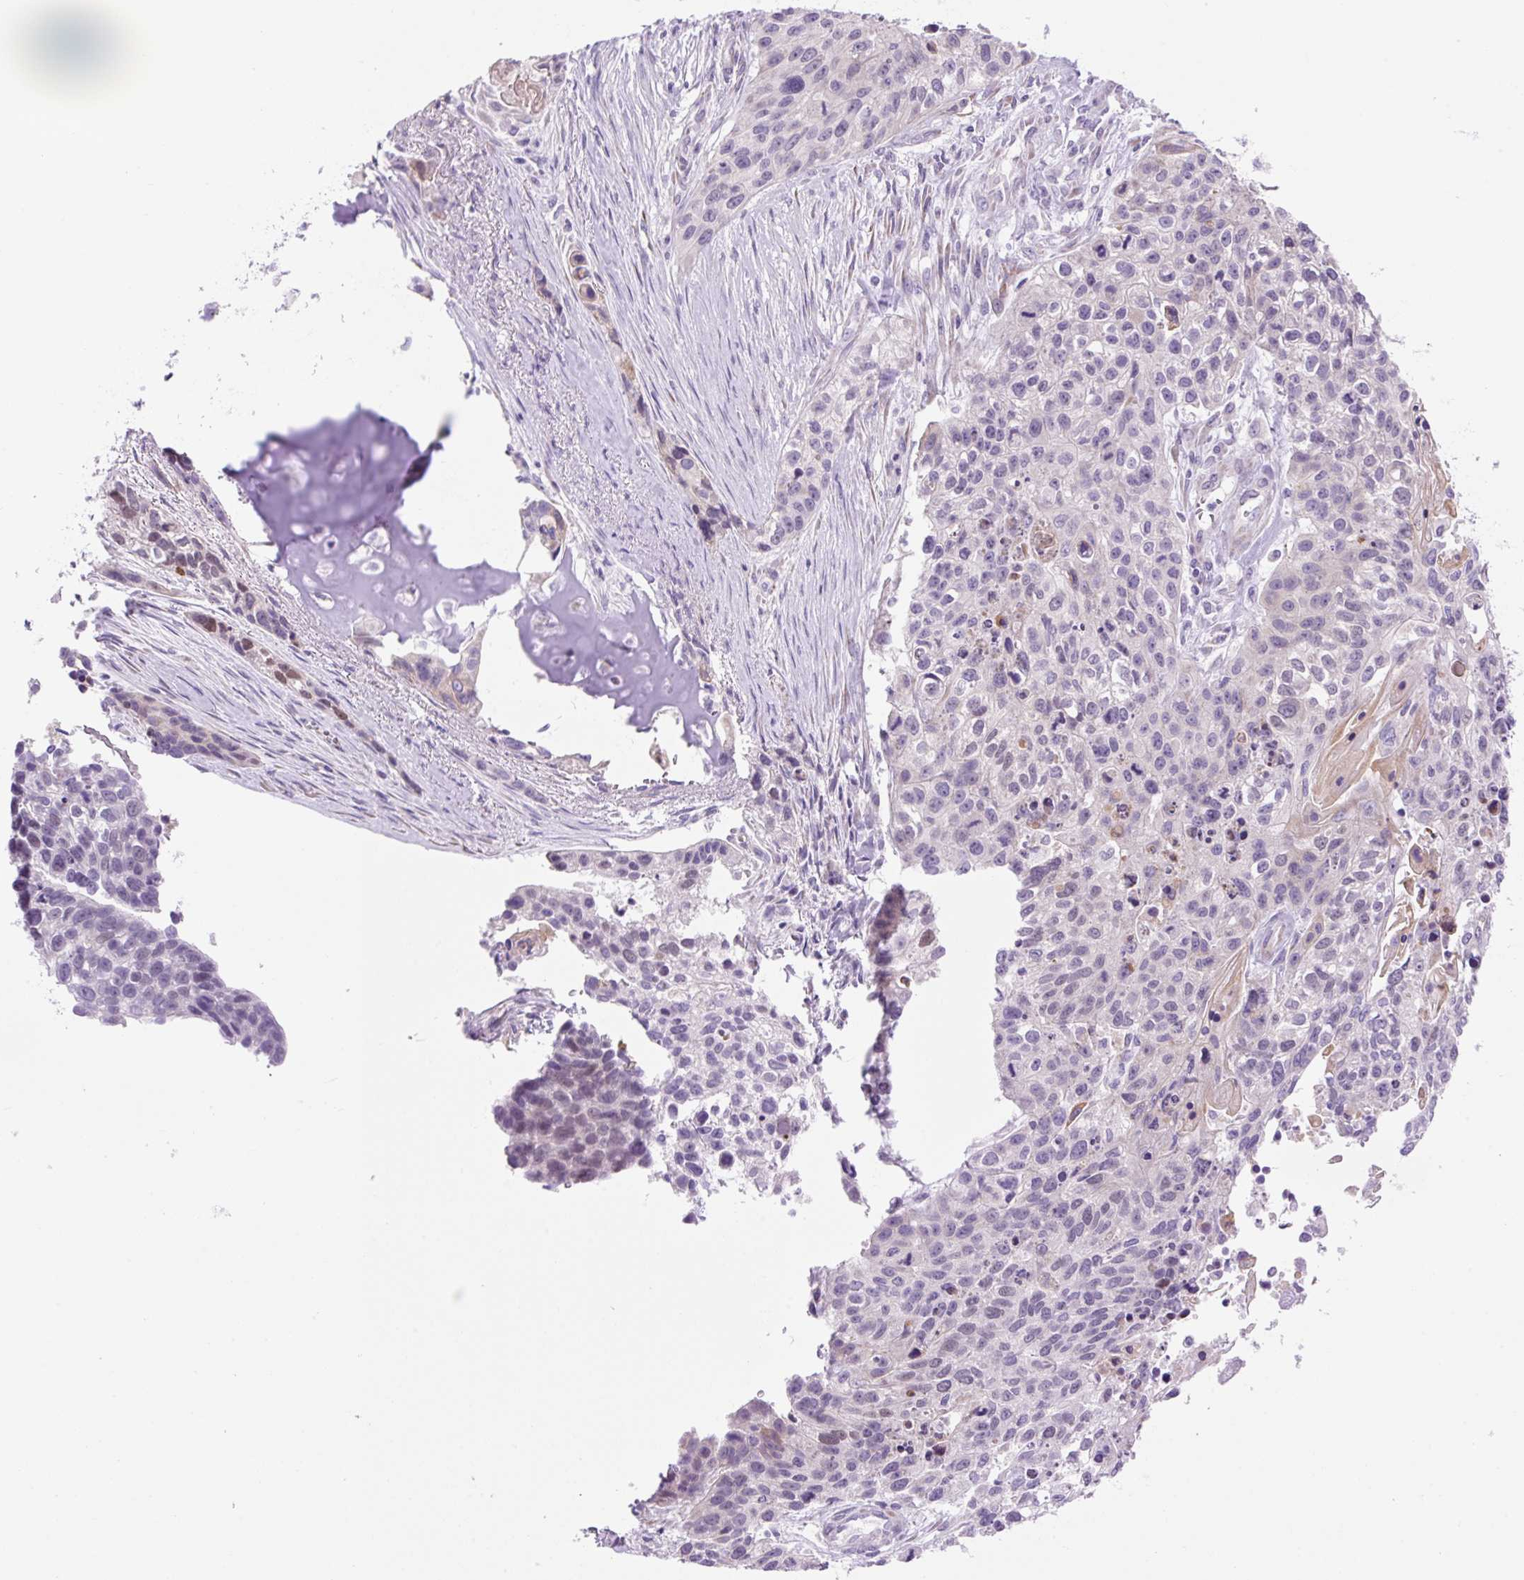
{"staining": {"intensity": "negative", "quantity": "none", "location": "none"}, "tissue": "lung cancer", "cell_type": "Tumor cells", "image_type": "cancer", "snomed": [{"axis": "morphology", "description": "Squamous cell carcinoma, NOS"}, {"axis": "topography", "description": "Lung"}], "caption": "Immunohistochemical staining of human lung squamous cell carcinoma displays no significant expression in tumor cells.", "gene": "ZNF121", "patient": {"sex": "male", "age": 74}}